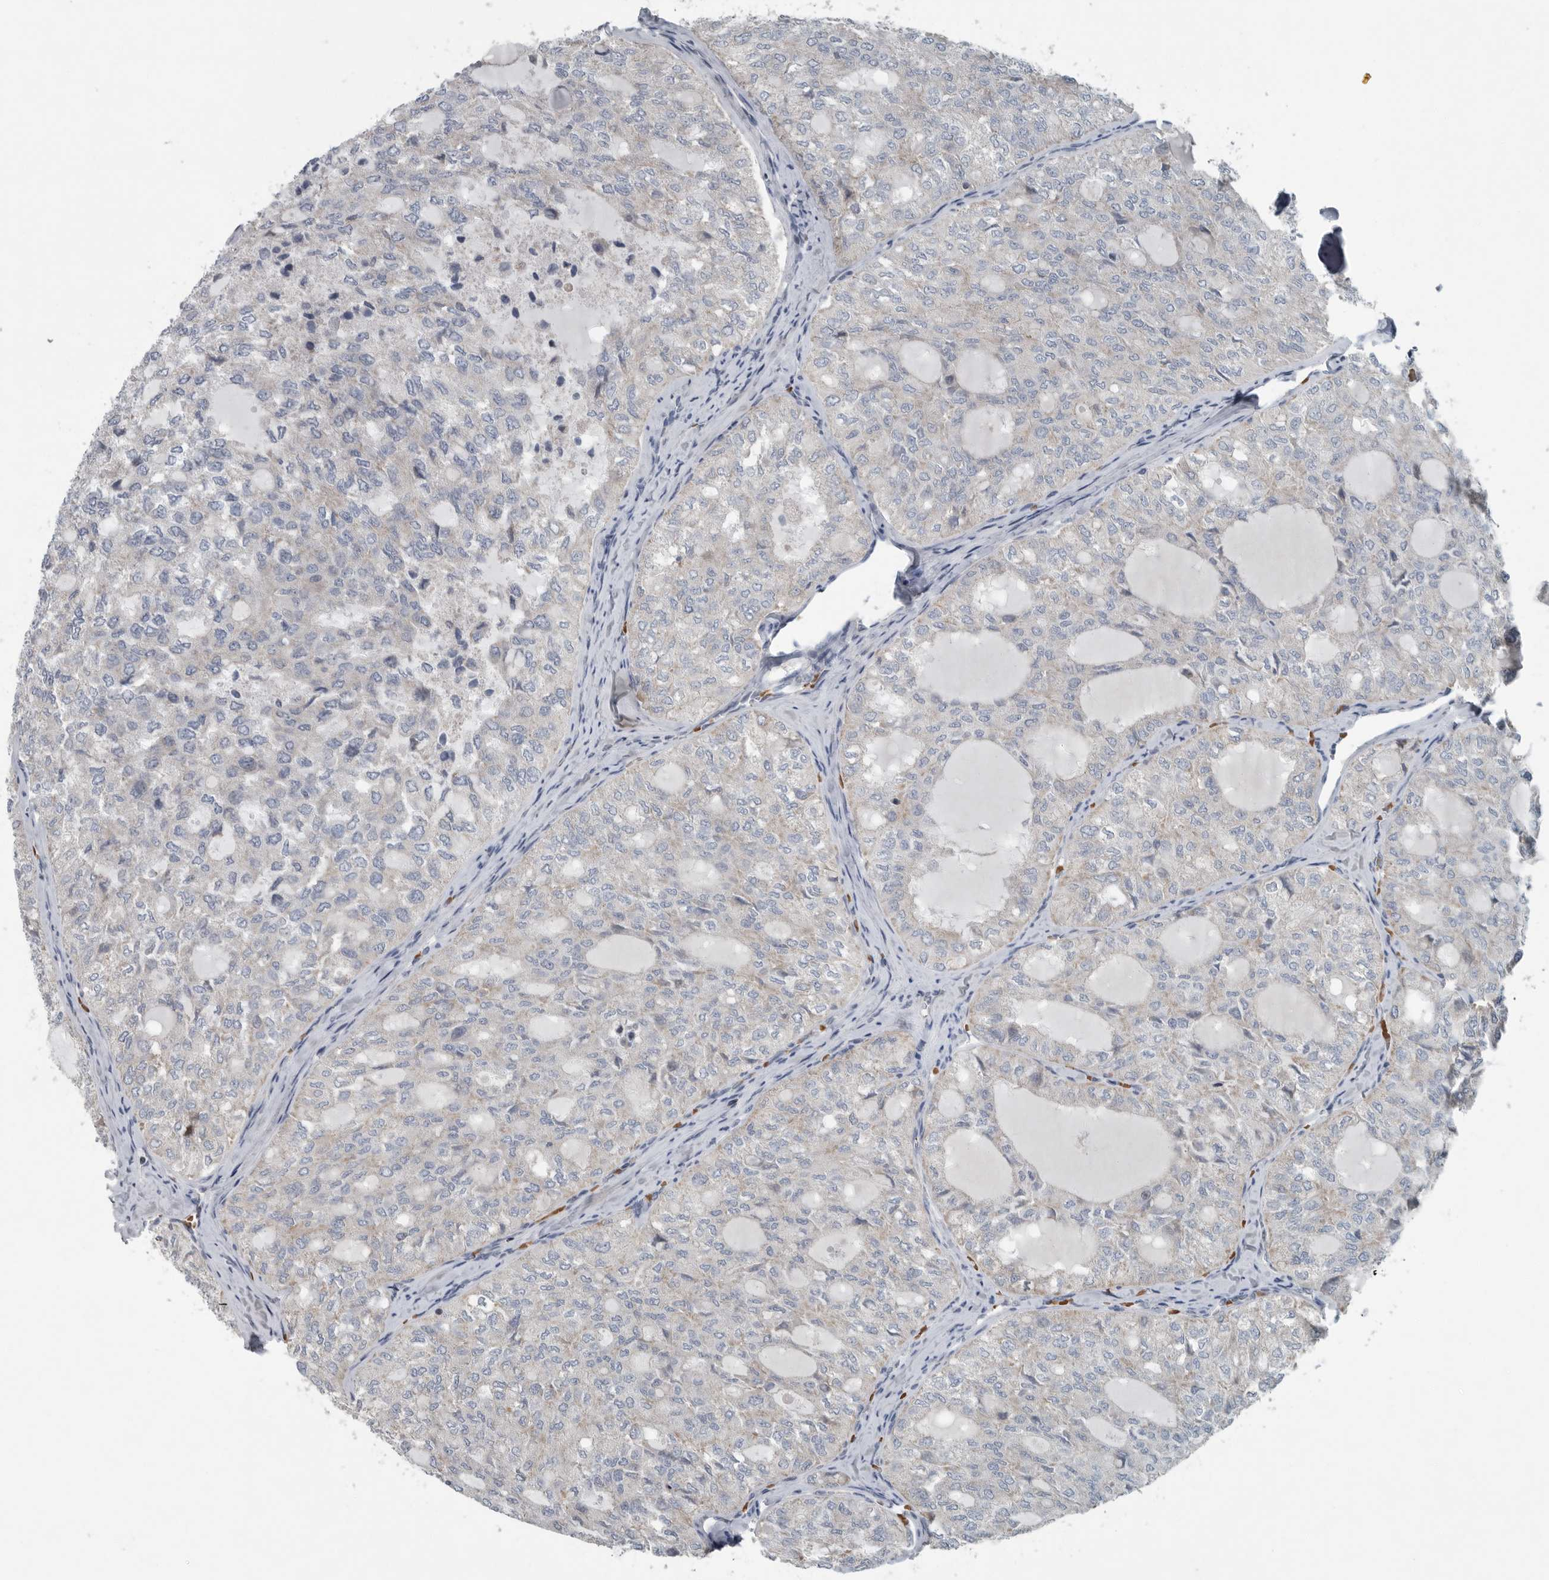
{"staining": {"intensity": "negative", "quantity": "none", "location": "none"}, "tissue": "thyroid cancer", "cell_type": "Tumor cells", "image_type": "cancer", "snomed": [{"axis": "morphology", "description": "Follicular adenoma carcinoma, NOS"}, {"axis": "topography", "description": "Thyroid gland"}], "caption": "There is no significant staining in tumor cells of thyroid follicular adenoma carcinoma.", "gene": "MPP3", "patient": {"sex": "male", "age": 75}}